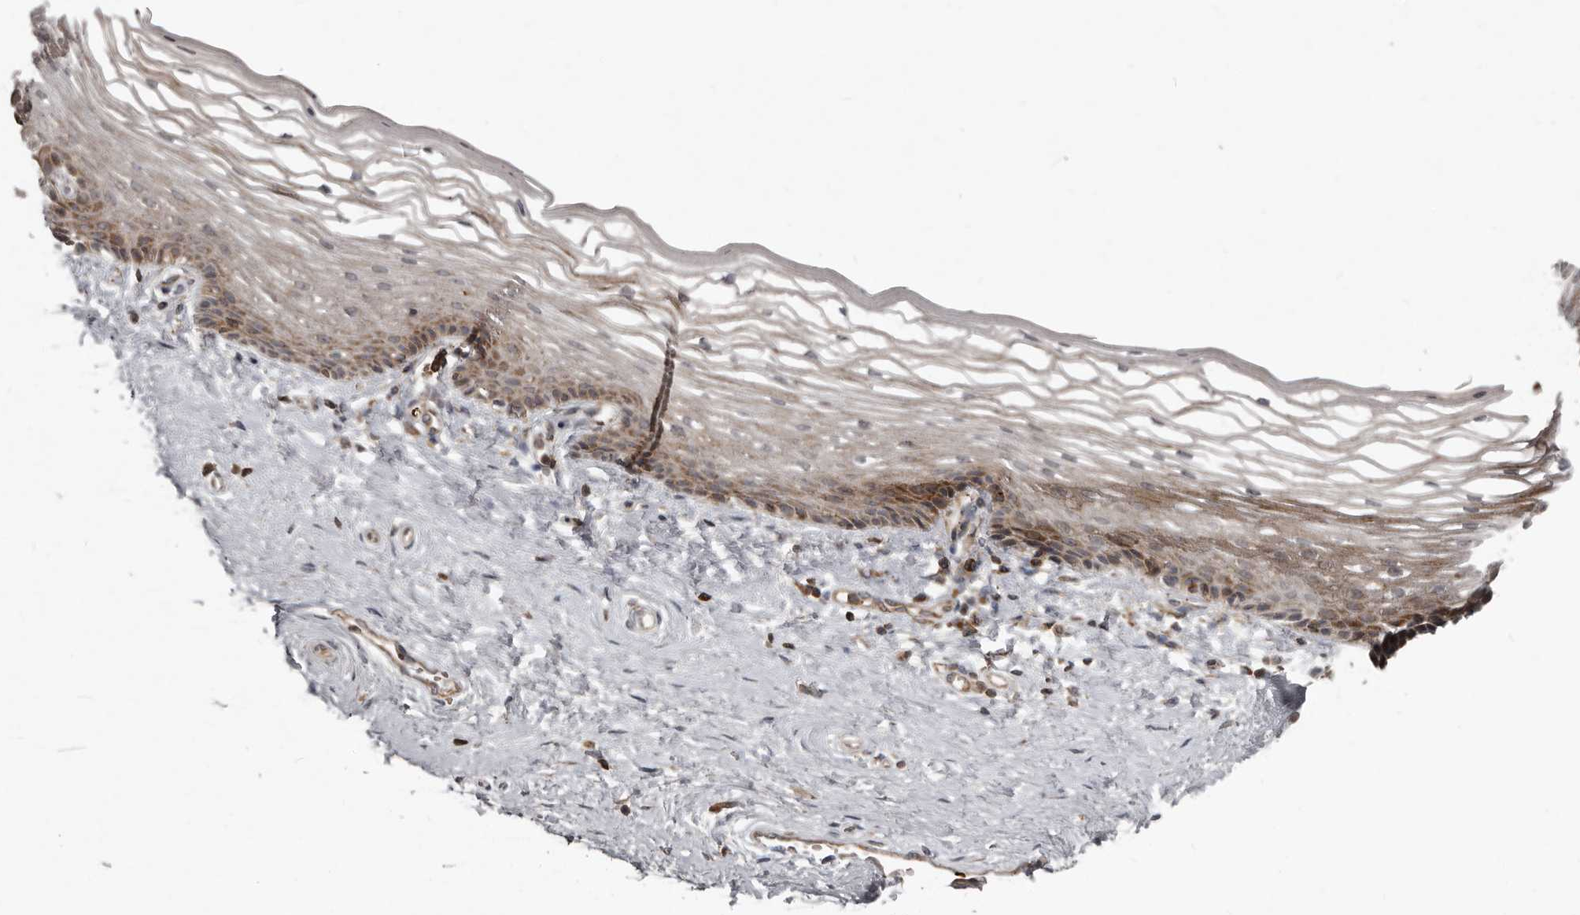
{"staining": {"intensity": "moderate", "quantity": "25%-75%", "location": "cytoplasmic/membranous"}, "tissue": "vagina", "cell_type": "Squamous epithelial cells", "image_type": "normal", "snomed": [{"axis": "morphology", "description": "Normal tissue, NOS"}, {"axis": "topography", "description": "Vagina"}], "caption": "Squamous epithelial cells show medium levels of moderate cytoplasmic/membranous positivity in about 25%-75% of cells in normal human vagina. The protein is stained brown, and the nuclei are stained in blue (DAB (3,3'-diaminobenzidine) IHC with brightfield microscopy, high magnification).", "gene": "FBXO31", "patient": {"sex": "female", "age": 46}}